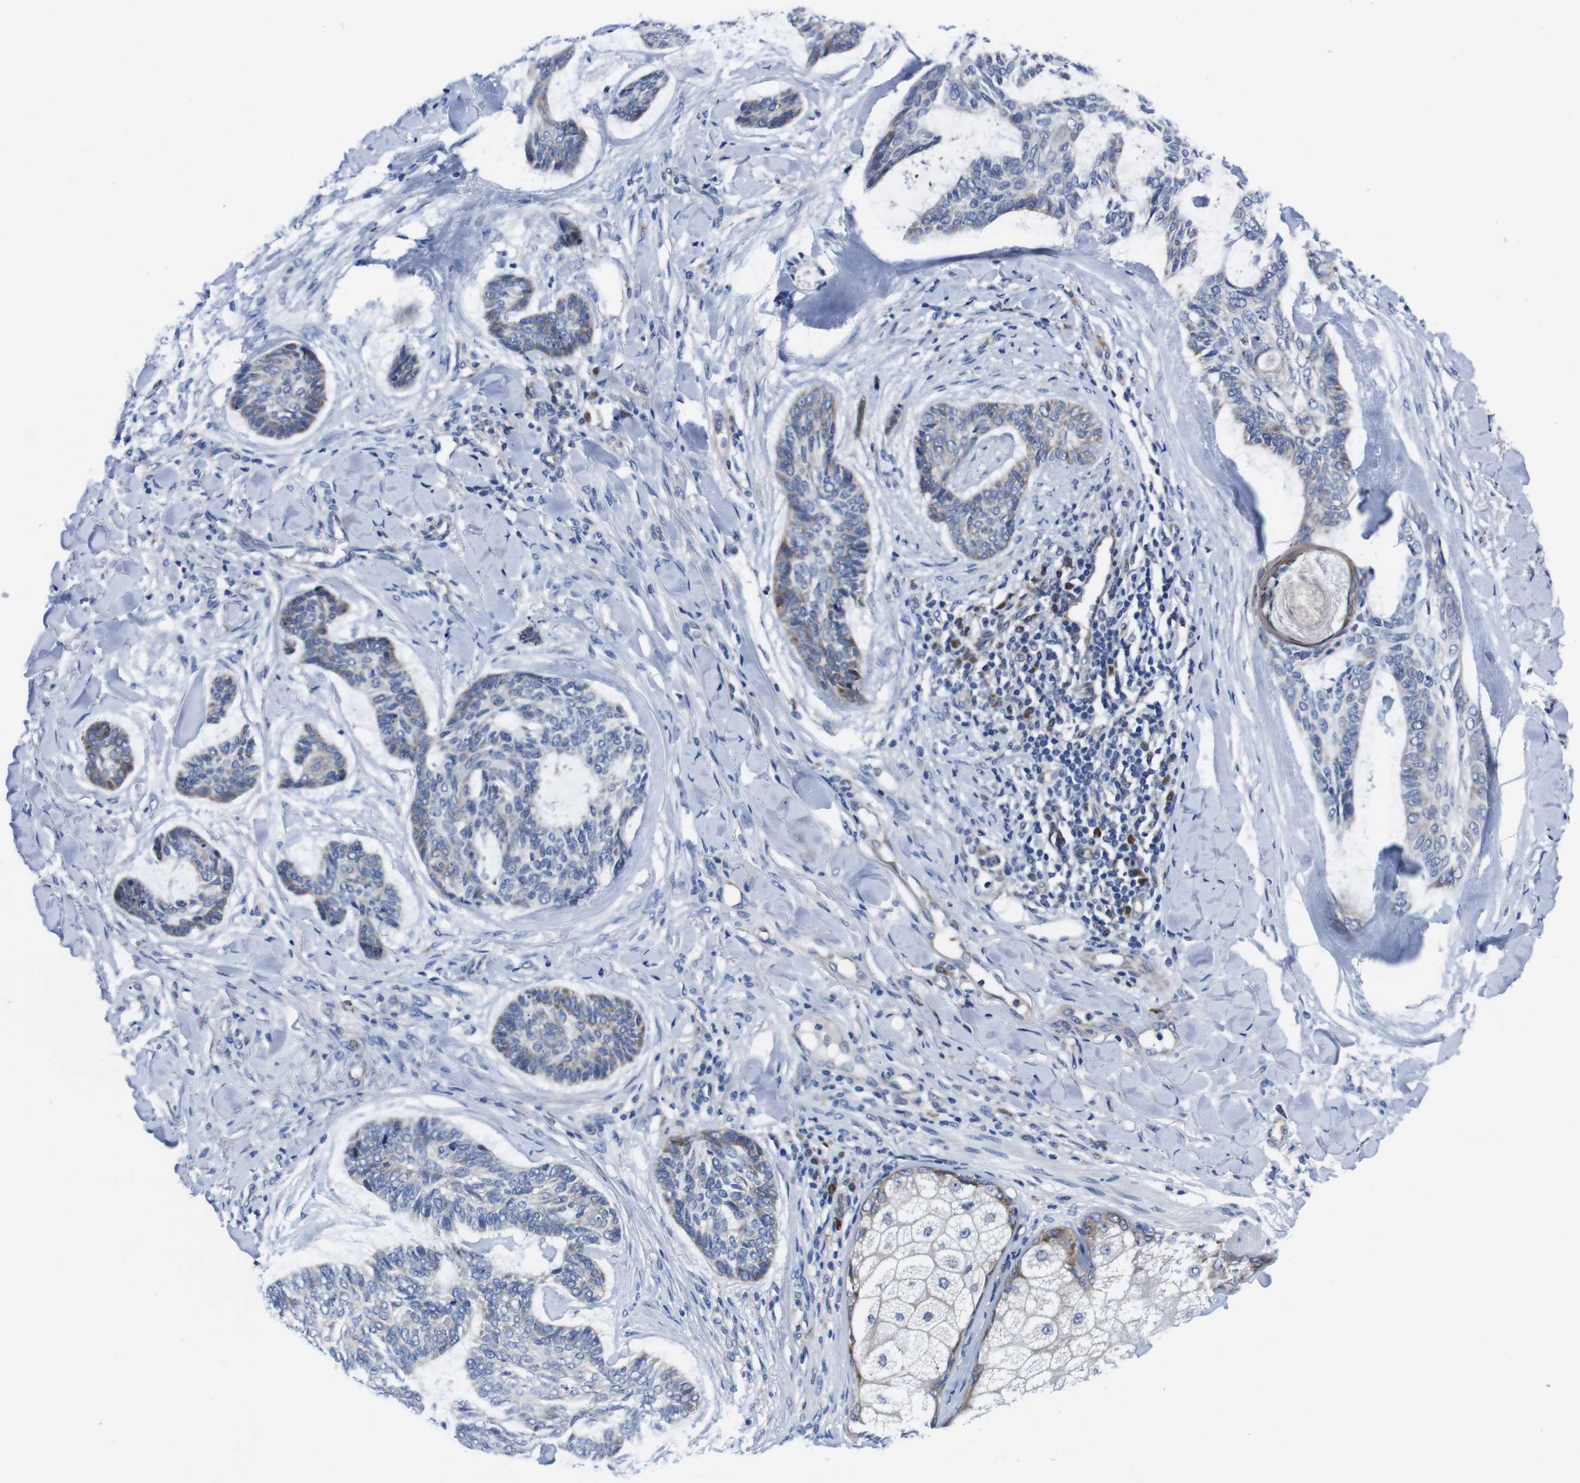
{"staining": {"intensity": "moderate", "quantity": "<25%", "location": "cytoplasmic/membranous"}, "tissue": "skin cancer", "cell_type": "Tumor cells", "image_type": "cancer", "snomed": [{"axis": "morphology", "description": "Basal cell carcinoma"}, {"axis": "topography", "description": "Skin"}], "caption": "Tumor cells show moderate cytoplasmic/membranous staining in about <25% of cells in basal cell carcinoma (skin). (DAB (3,3'-diaminobenzidine) = brown stain, brightfield microscopy at high magnification).", "gene": "EIF4A1", "patient": {"sex": "male", "age": 43}}